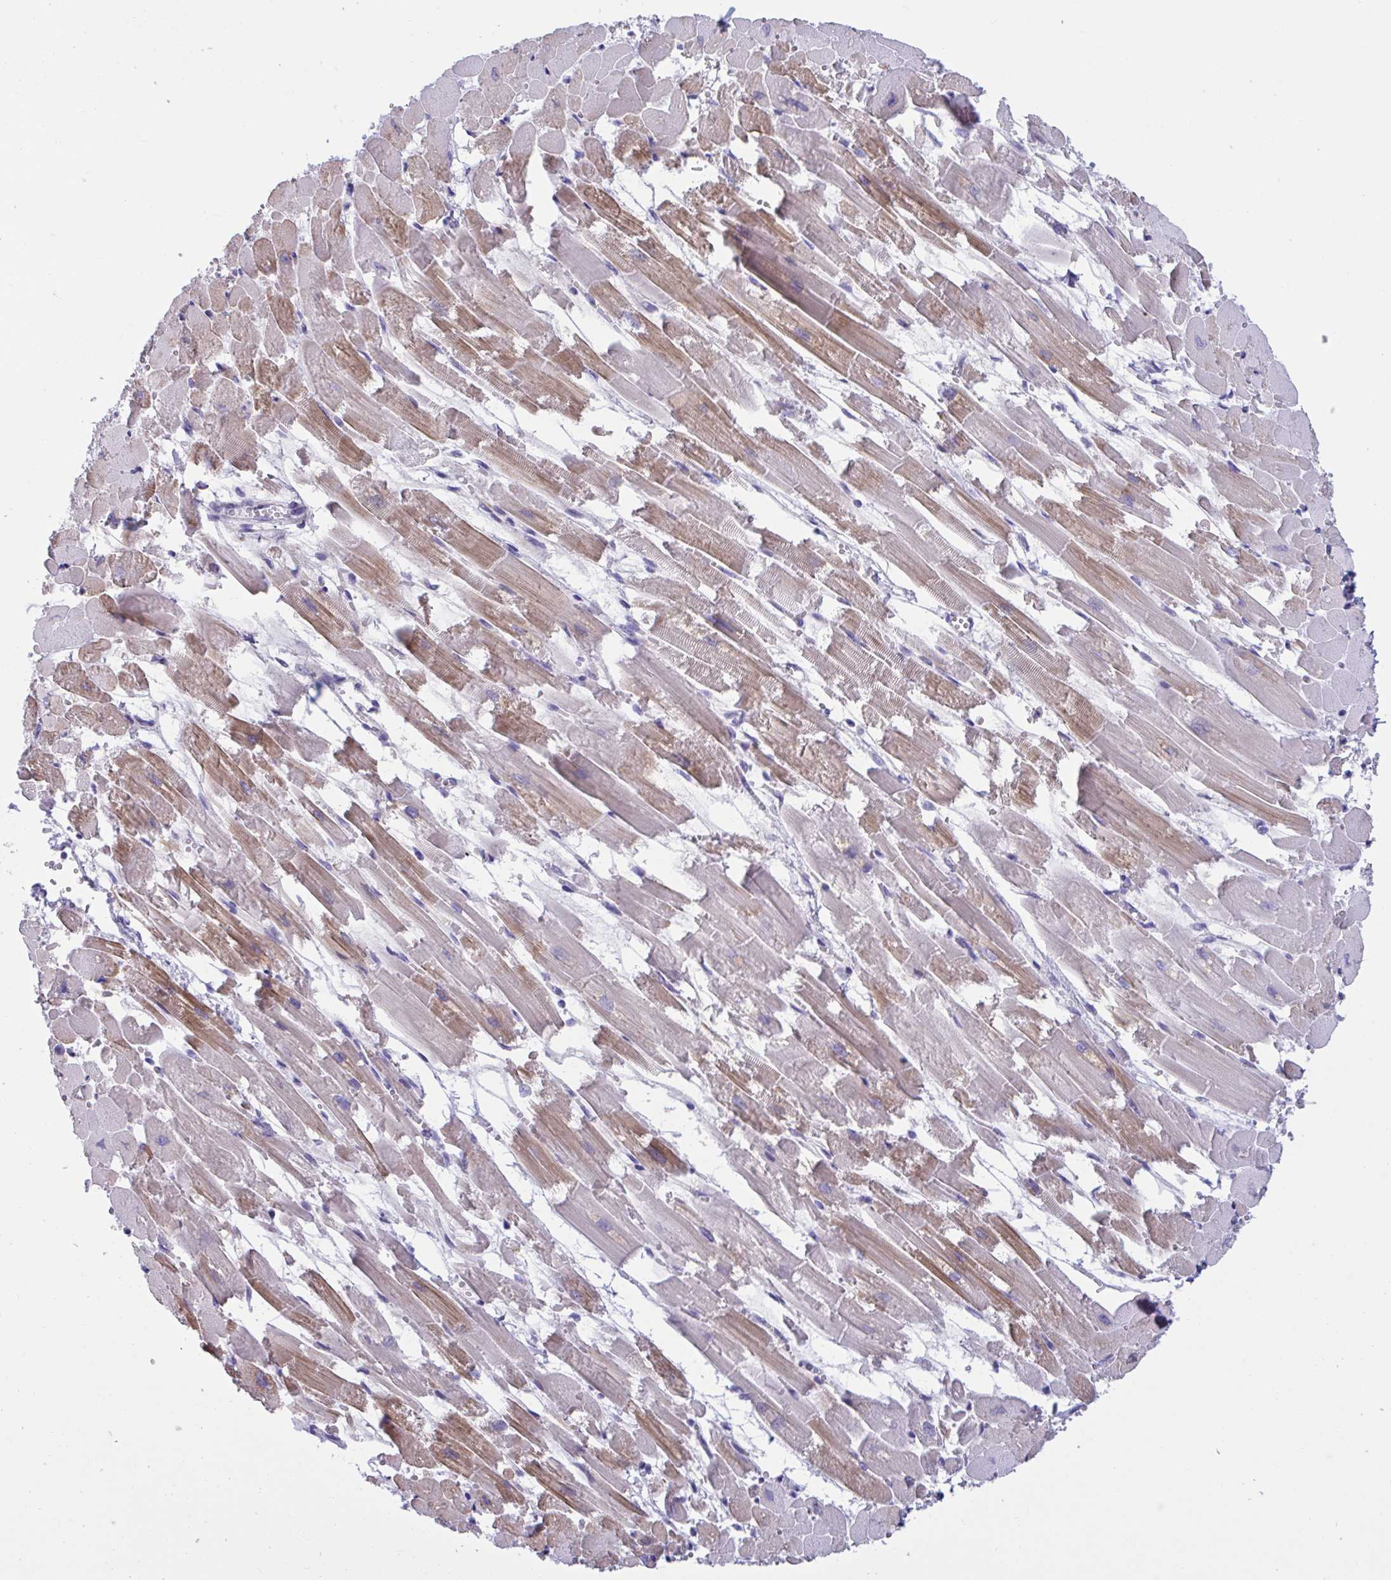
{"staining": {"intensity": "moderate", "quantity": "25%-75%", "location": "cytoplasmic/membranous"}, "tissue": "heart muscle", "cell_type": "Cardiomyocytes", "image_type": "normal", "snomed": [{"axis": "morphology", "description": "Normal tissue, NOS"}, {"axis": "topography", "description": "Heart"}], "caption": "This is an image of immunohistochemistry staining of normal heart muscle, which shows moderate positivity in the cytoplasmic/membranous of cardiomyocytes.", "gene": "MS4A14", "patient": {"sex": "female", "age": 52}}